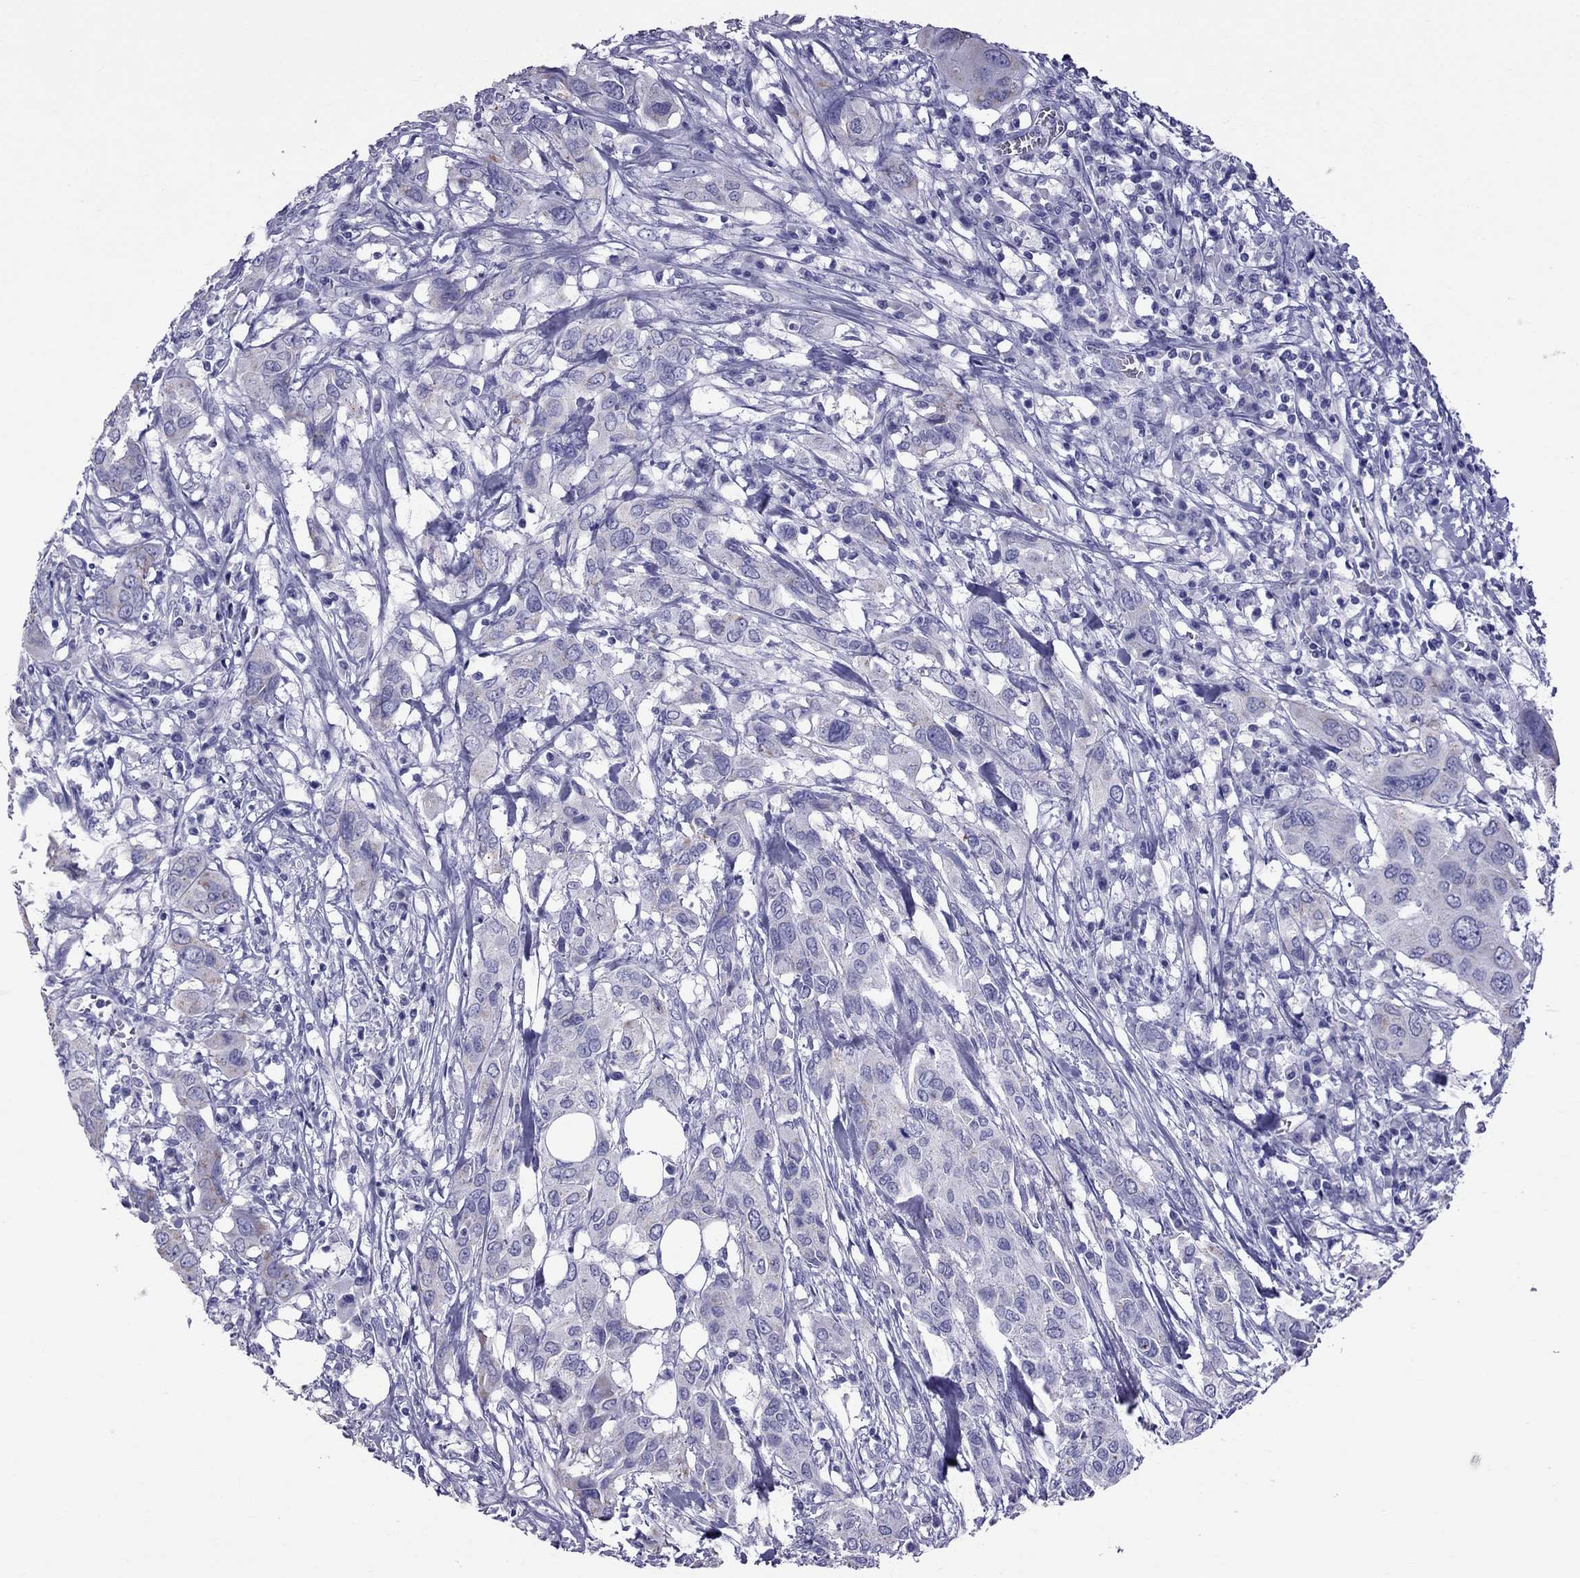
{"staining": {"intensity": "negative", "quantity": "none", "location": "none"}, "tissue": "urothelial cancer", "cell_type": "Tumor cells", "image_type": "cancer", "snomed": [{"axis": "morphology", "description": "Urothelial carcinoma, NOS"}, {"axis": "morphology", "description": "Urothelial carcinoma, High grade"}, {"axis": "topography", "description": "Urinary bladder"}], "caption": "Protein analysis of urothelial cancer shows no significant expression in tumor cells. (Brightfield microscopy of DAB (3,3'-diaminobenzidine) immunohistochemistry at high magnification).", "gene": "TTLL13", "patient": {"sex": "male", "age": 63}}